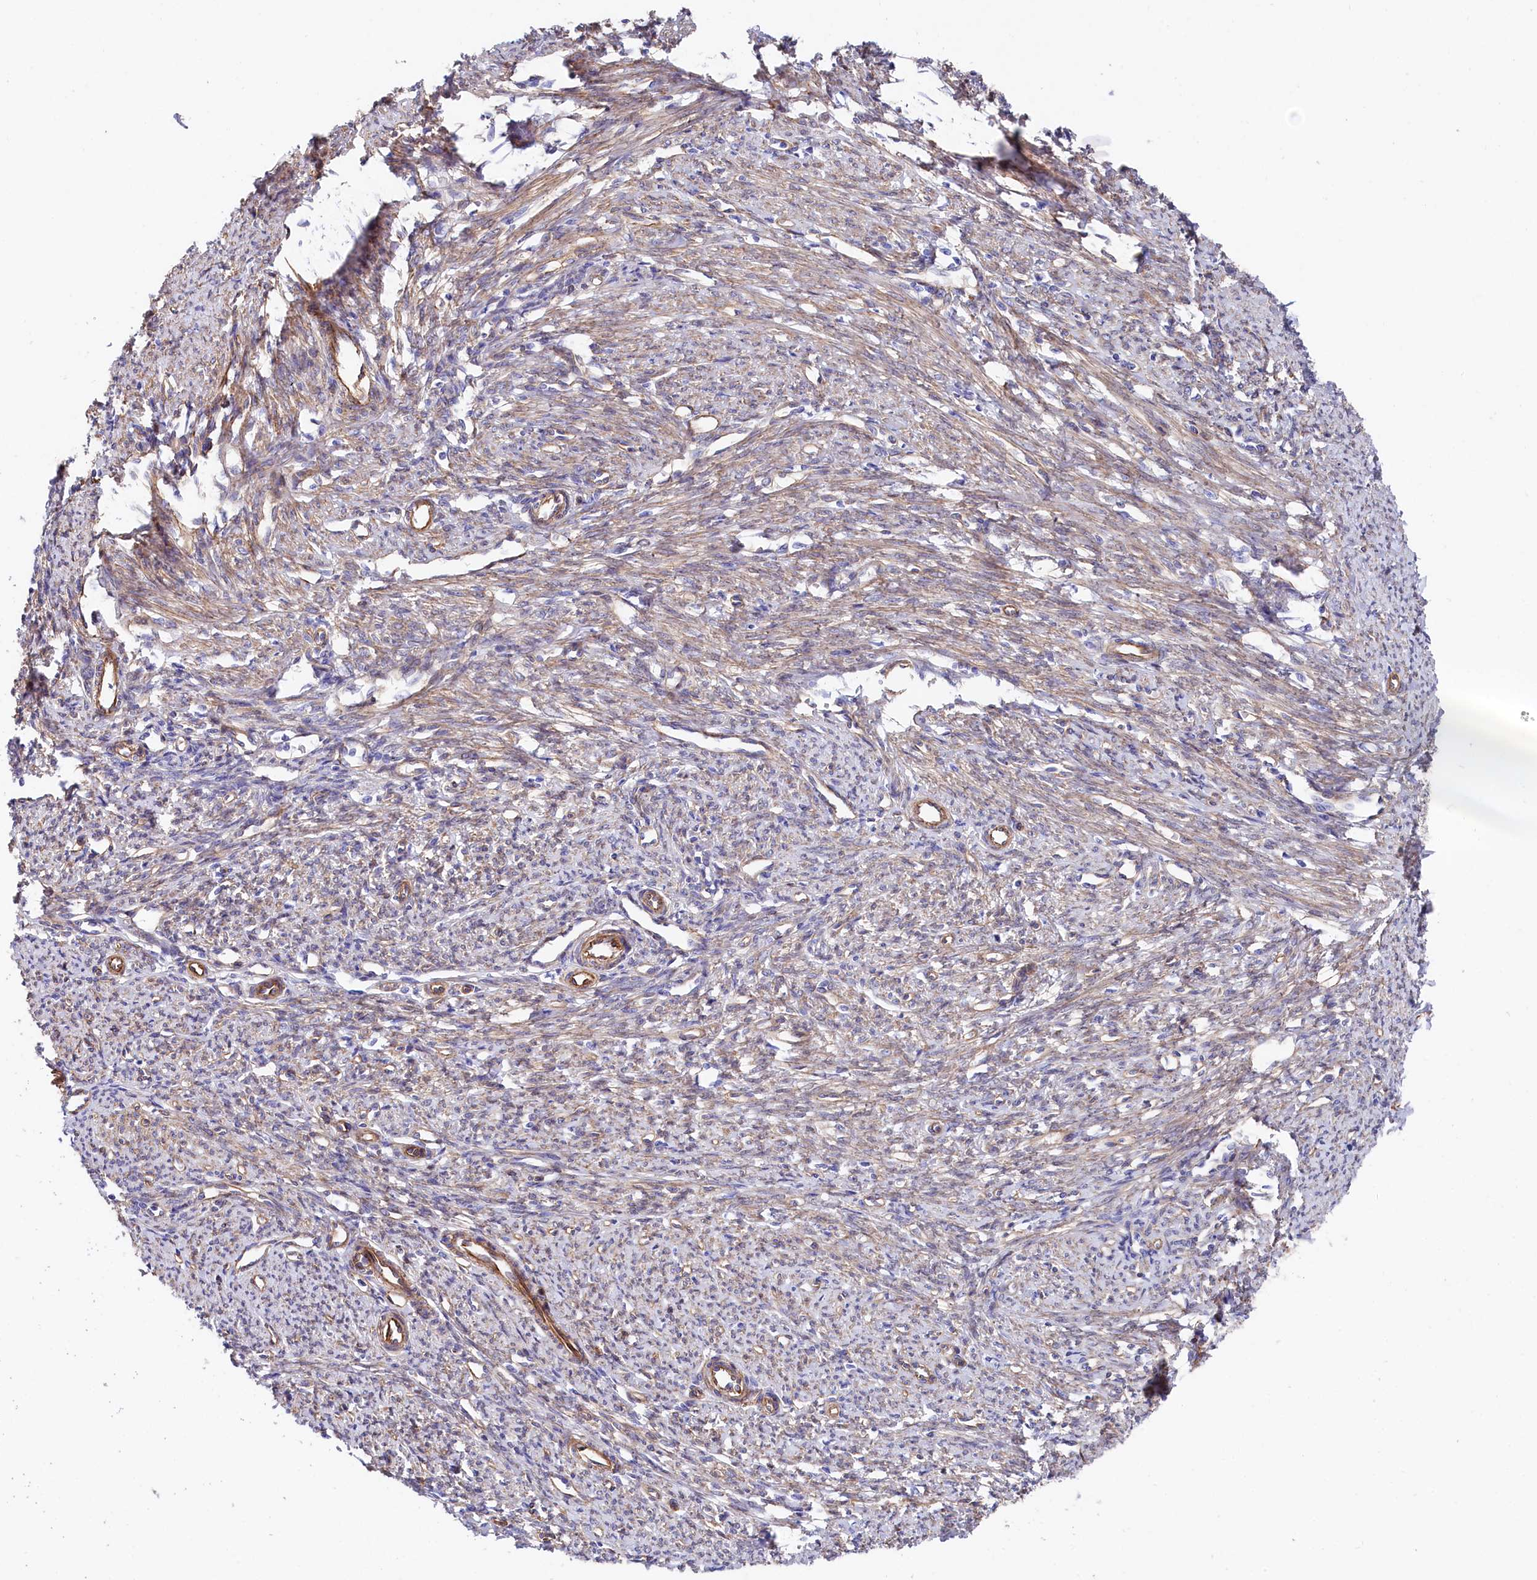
{"staining": {"intensity": "moderate", "quantity": ">75%", "location": "cytoplasmic/membranous"}, "tissue": "smooth muscle", "cell_type": "Smooth muscle cells", "image_type": "normal", "snomed": [{"axis": "morphology", "description": "Normal tissue, NOS"}, {"axis": "topography", "description": "Smooth muscle"}, {"axis": "topography", "description": "Uterus"}], "caption": "The micrograph reveals staining of normal smooth muscle, revealing moderate cytoplasmic/membranous protein staining (brown color) within smooth muscle cells. (IHC, brightfield microscopy, high magnification).", "gene": "TNKS1BP1", "patient": {"sex": "female", "age": 59}}